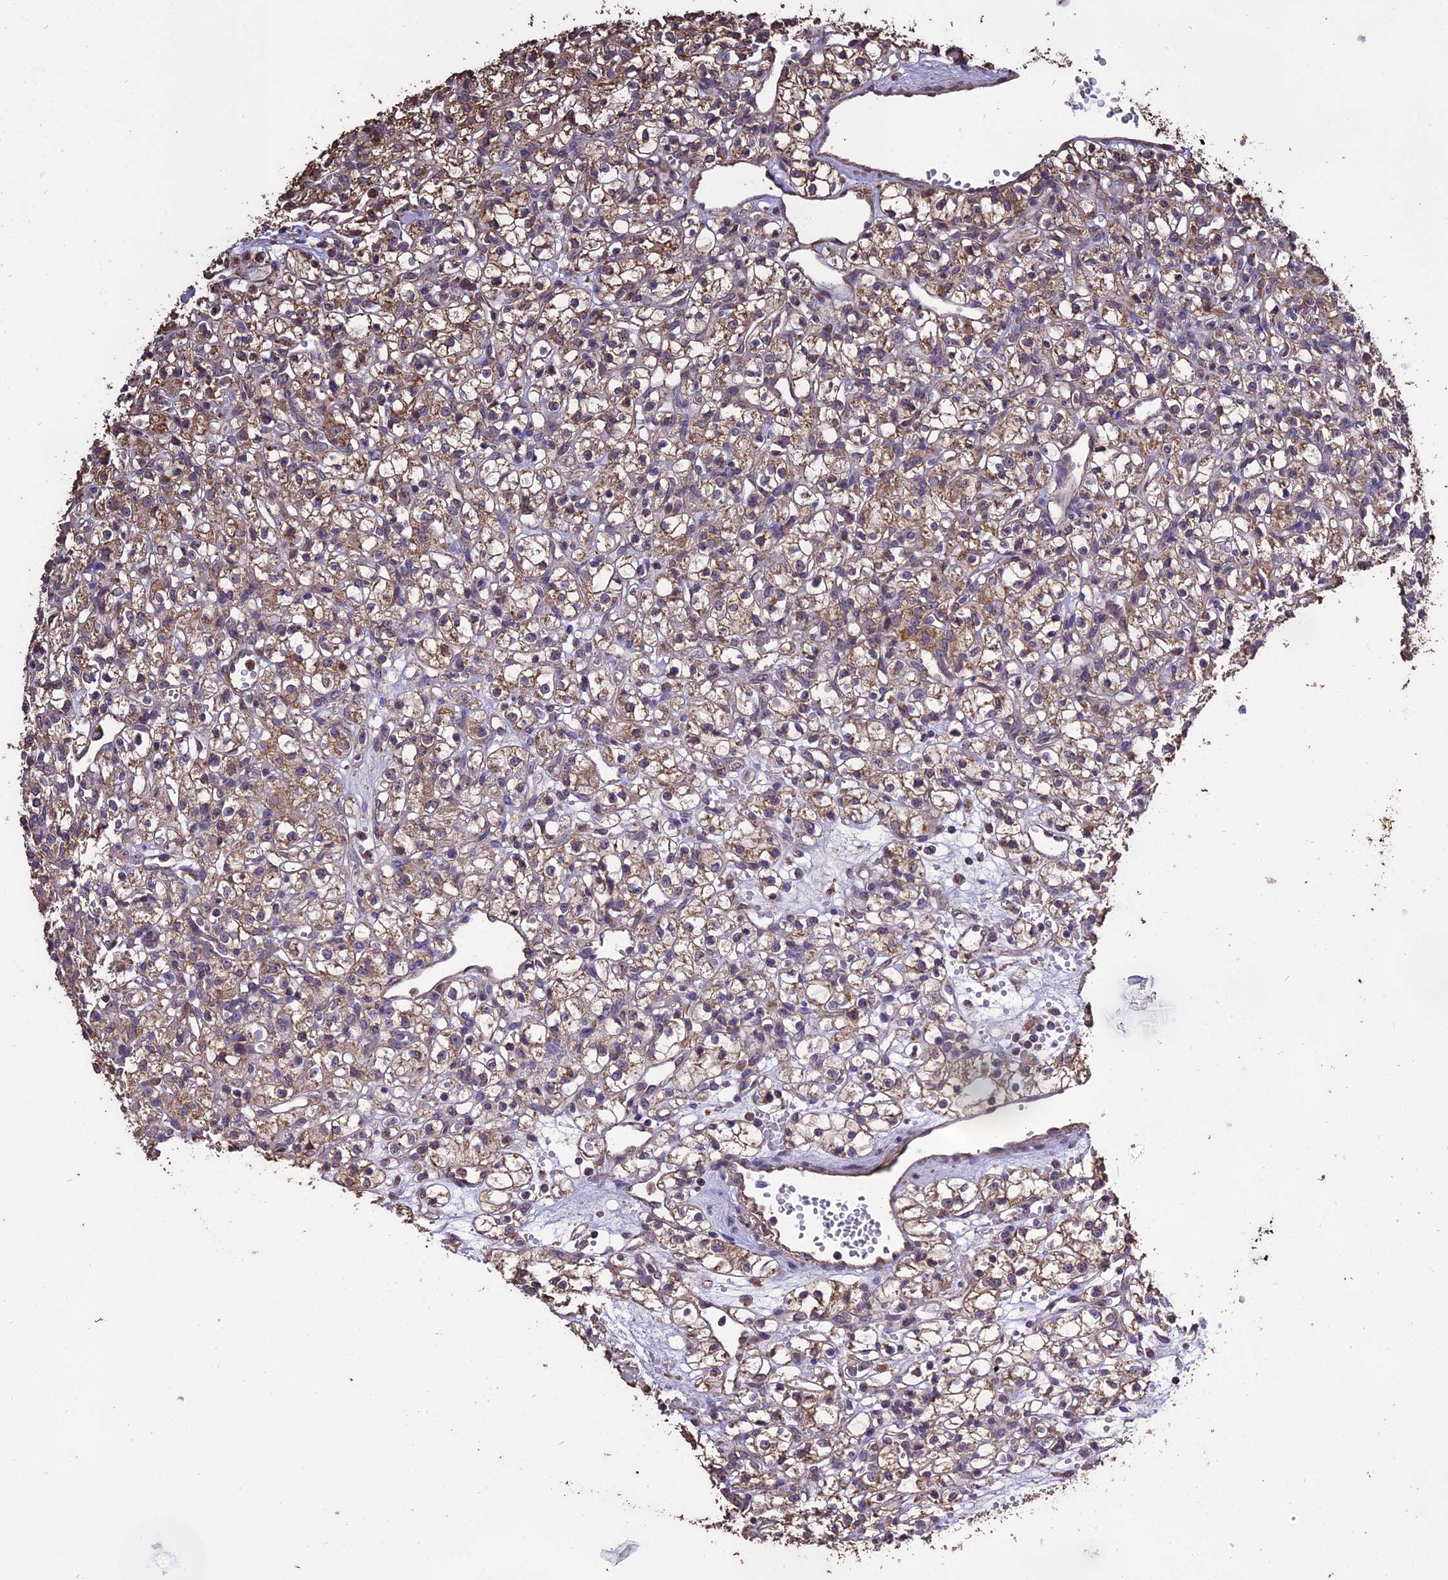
{"staining": {"intensity": "moderate", "quantity": ">75%", "location": "cytoplasmic/membranous"}, "tissue": "renal cancer", "cell_type": "Tumor cells", "image_type": "cancer", "snomed": [{"axis": "morphology", "description": "Adenocarcinoma, NOS"}, {"axis": "topography", "description": "Kidney"}], "caption": "An image of human renal adenocarcinoma stained for a protein displays moderate cytoplasmic/membranous brown staining in tumor cells.", "gene": "PGPEP1L", "patient": {"sex": "female", "age": 59}}